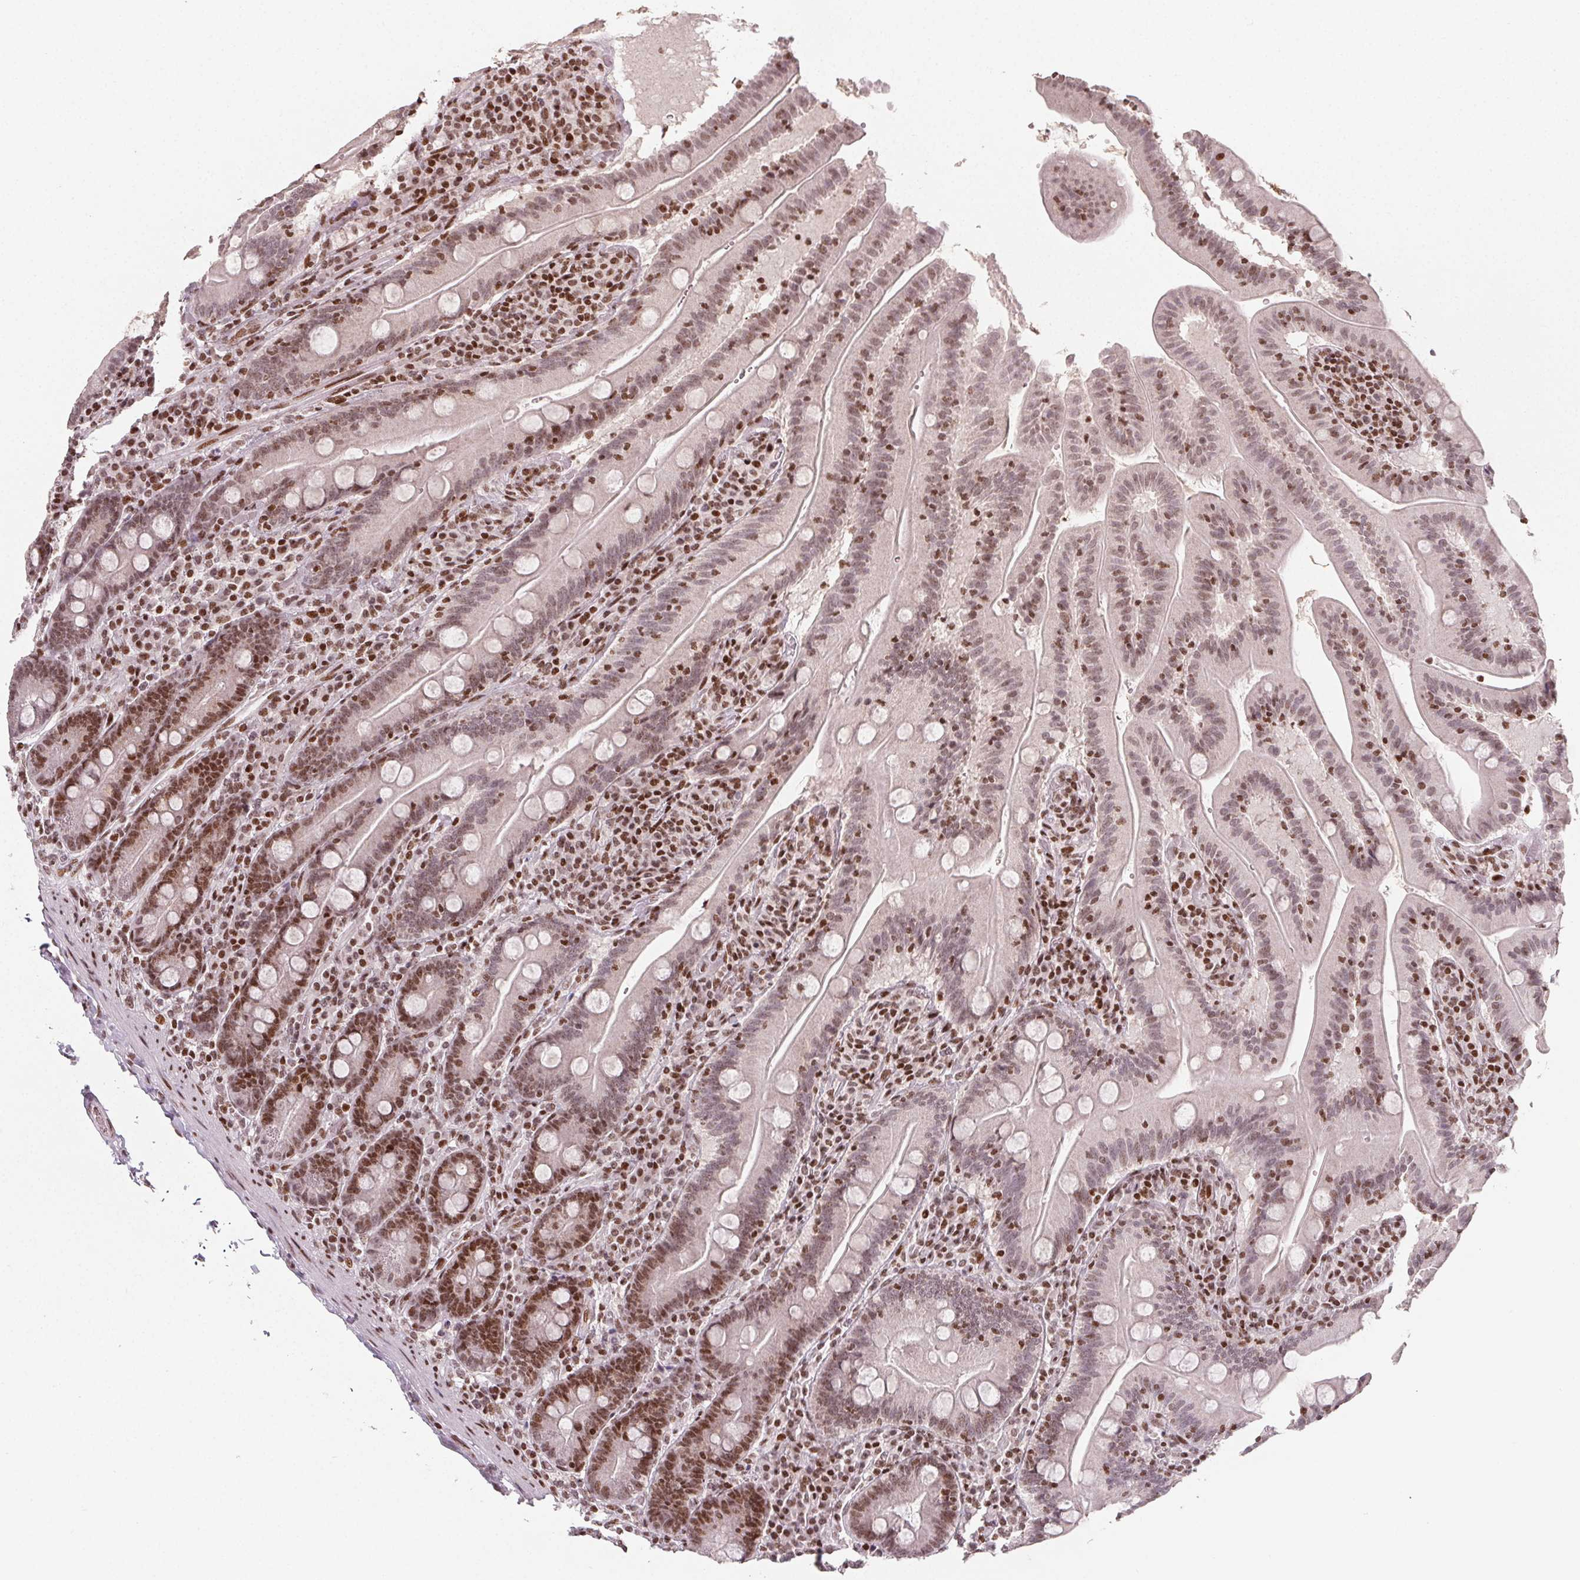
{"staining": {"intensity": "moderate", "quantity": ">75%", "location": "nuclear"}, "tissue": "small intestine", "cell_type": "Glandular cells", "image_type": "normal", "snomed": [{"axis": "morphology", "description": "Normal tissue, NOS"}, {"axis": "topography", "description": "Small intestine"}], "caption": "Moderate nuclear positivity is identified in approximately >75% of glandular cells in normal small intestine. Immunohistochemistry stains the protein in brown and the nuclei are stained blue.", "gene": "KMT2A", "patient": {"sex": "male", "age": 37}}